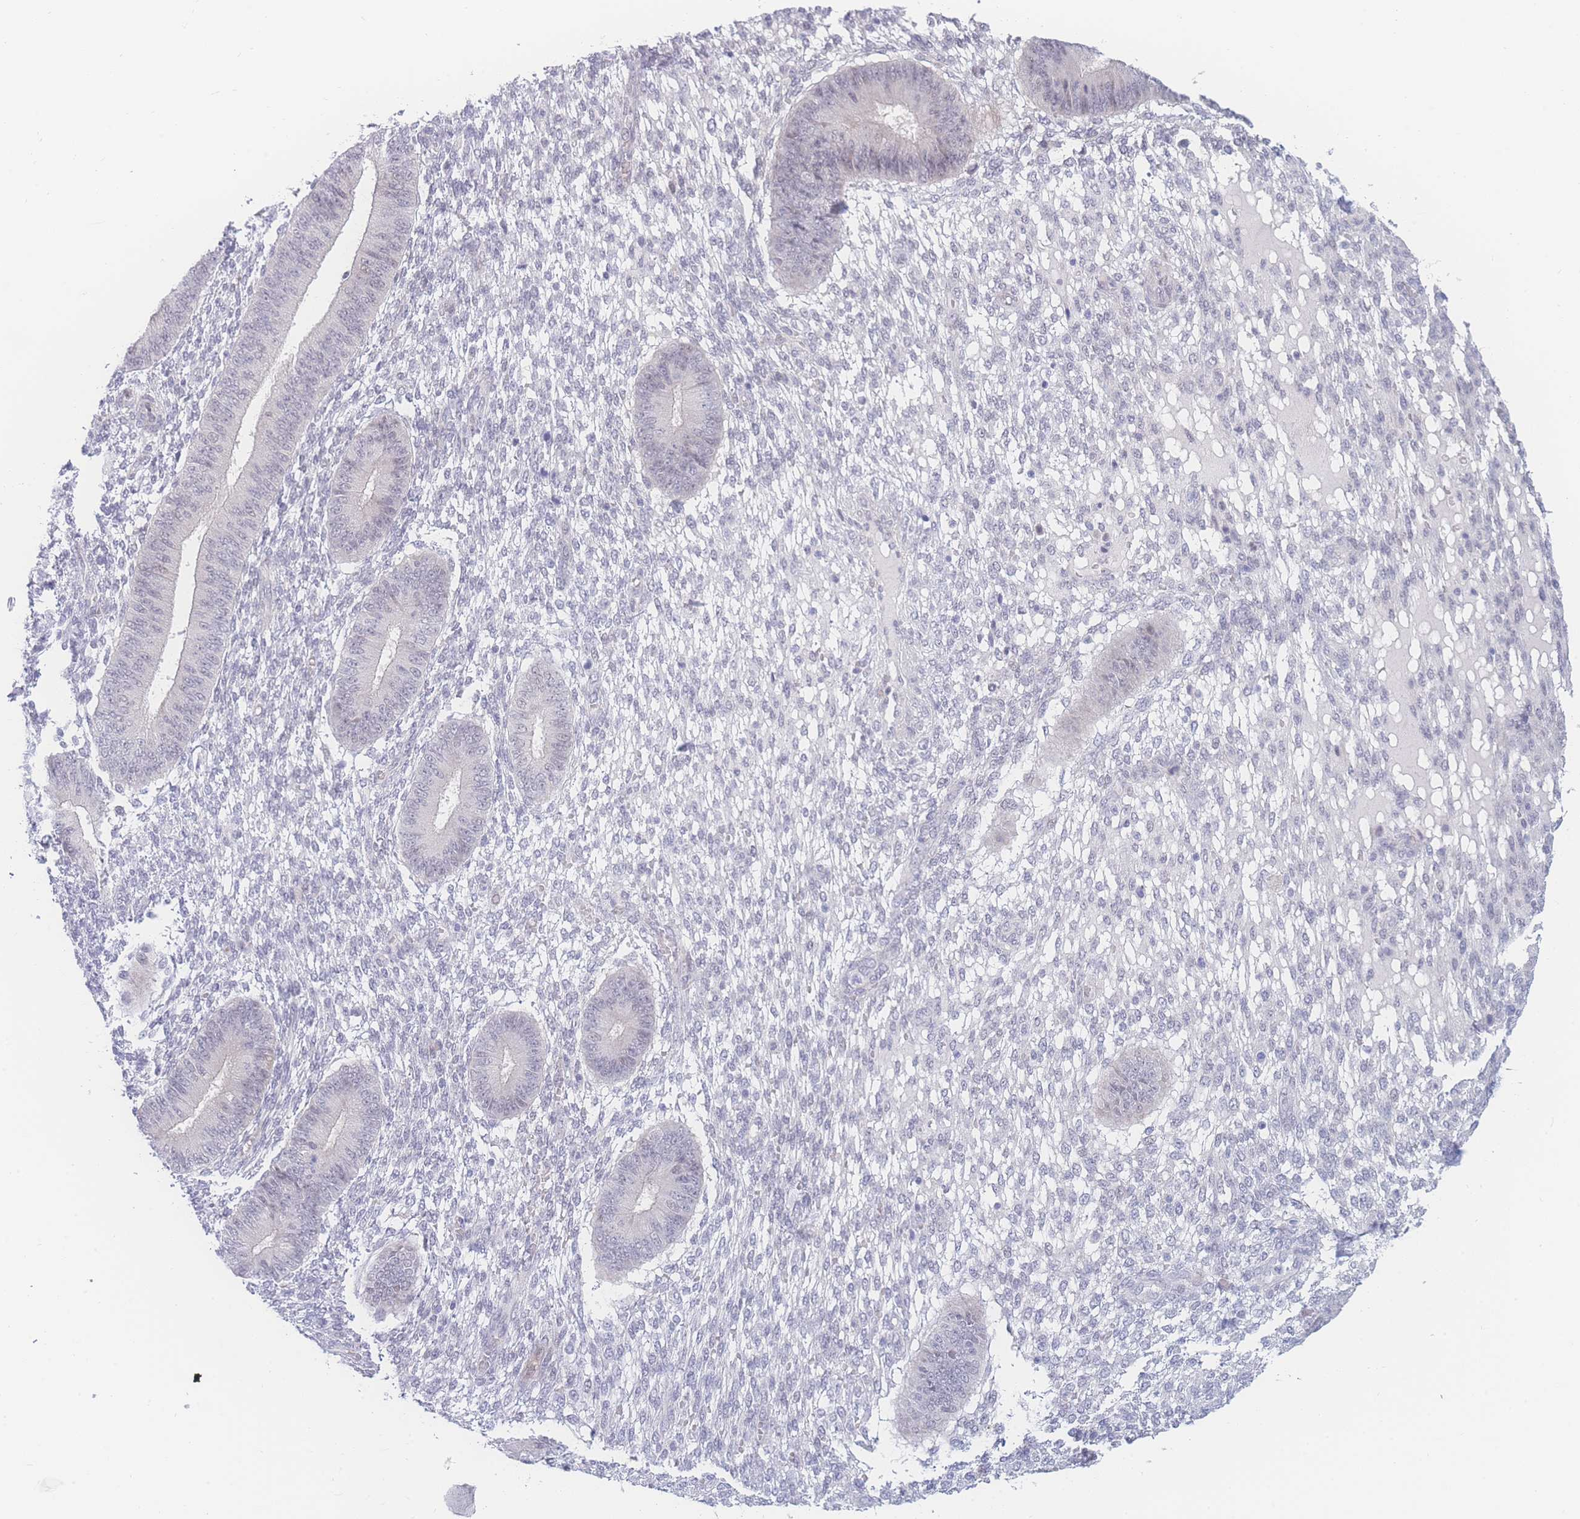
{"staining": {"intensity": "negative", "quantity": "none", "location": "none"}, "tissue": "endometrium", "cell_type": "Cells in endometrial stroma", "image_type": "normal", "snomed": [{"axis": "morphology", "description": "Normal tissue, NOS"}, {"axis": "topography", "description": "Endometrium"}], "caption": "The image exhibits no significant expression in cells in endometrial stroma of endometrium.", "gene": "PRSS22", "patient": {"sex": "female", "age": 49}}